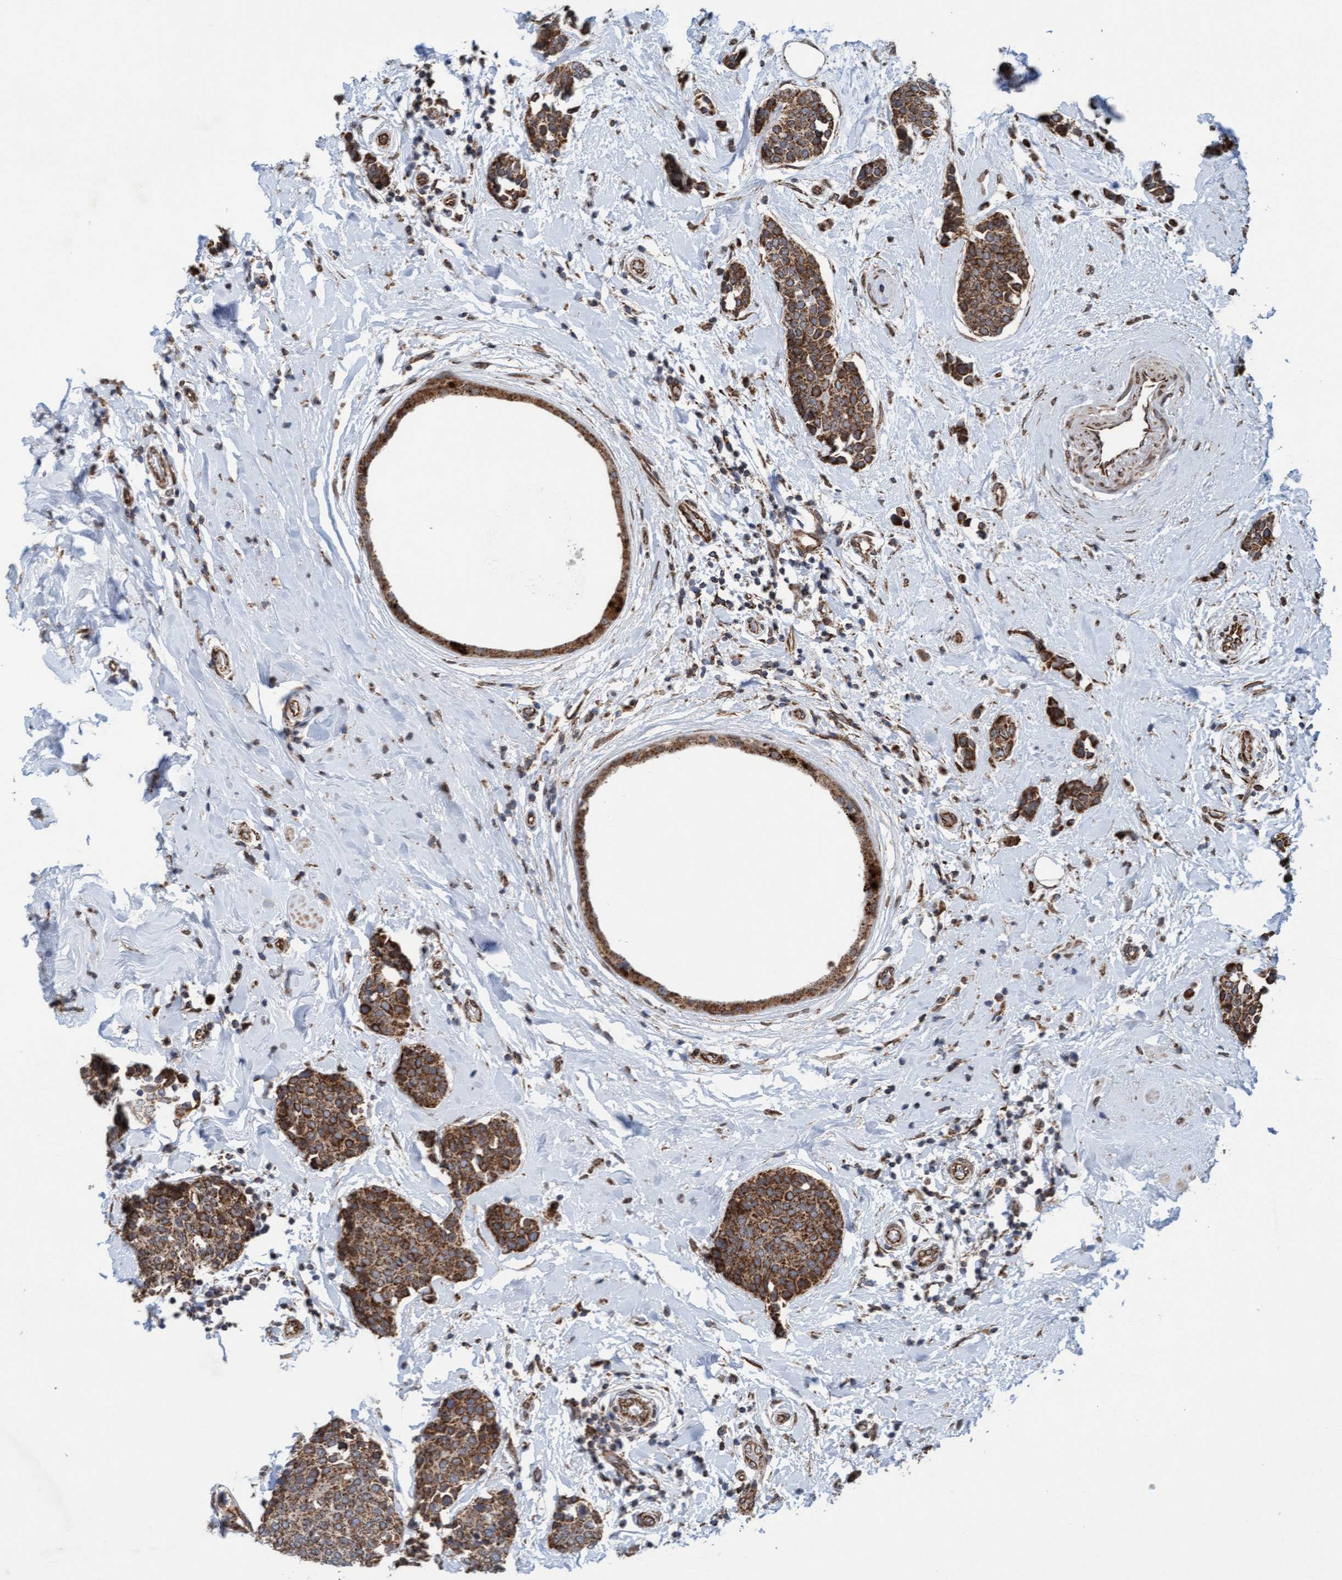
{"staining": {"intensity": "moderate", "quantity": ">75%", "location": "cytoplasmic/membranous"}, "tissue": "breast cancer", "cell_type": "Tumor cells", "image_type": "cancer", "snomed": [{"axis": "morphology", "description": "Duct carcinoma"}, {"axis": "topography", "description": "Breast"}], "caption": "A high-resolution micrograph shows immunohistochemistry staining of breast cancer (invasive ductal carcinoma), which demonstrates moderate cytoplasmic/membranous staining in about >75% of tumor cells.", "gene": "MRPS23", "patient": {"sex": "female", "age": 55}}